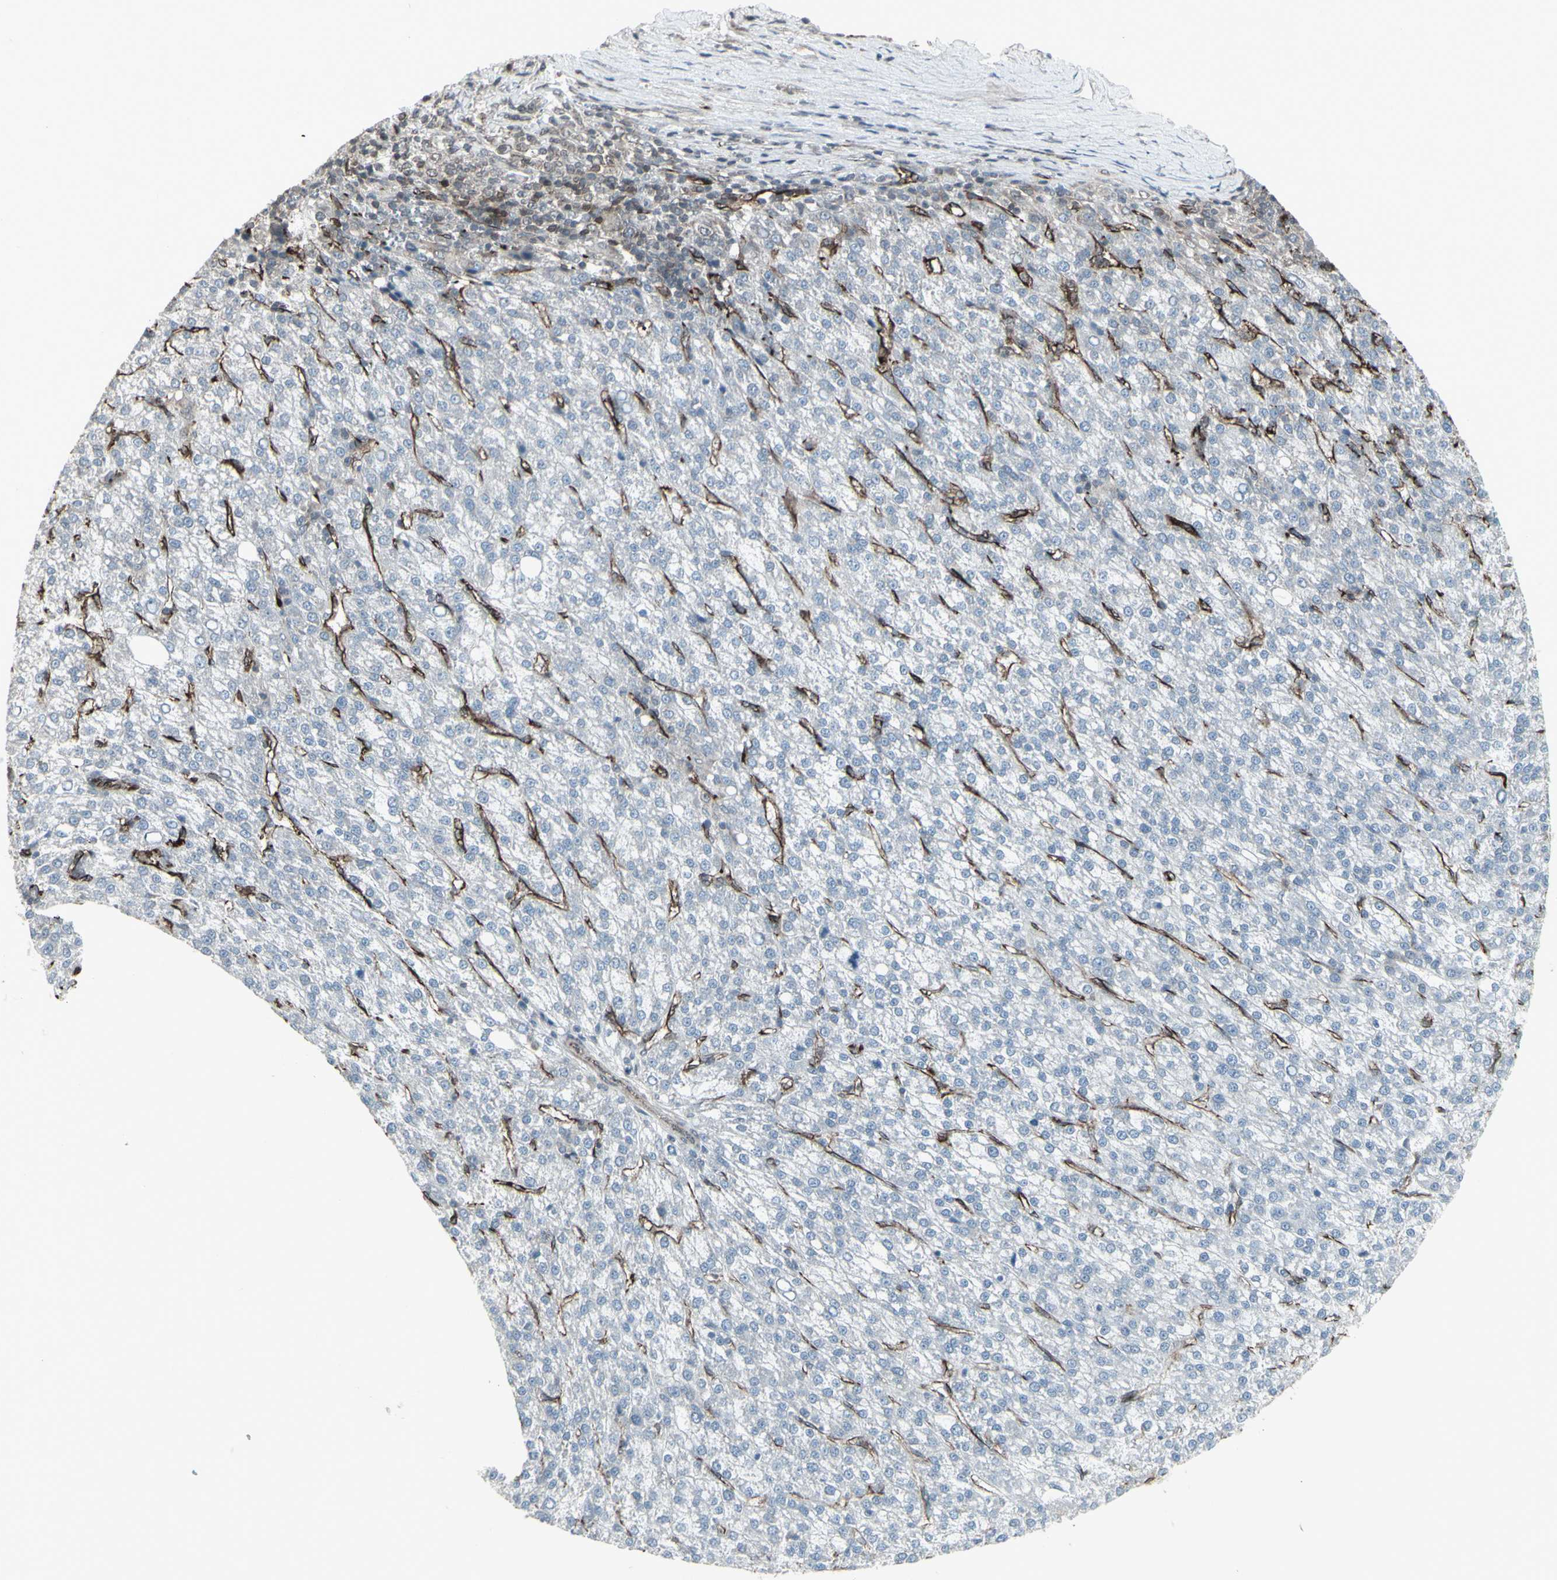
{"staining": {"intensity": "negative", "quantity": "none", "location": "none"}, "tissue": "liver cancer", "cell_type": "Tumor cells", "image_type": "cancer", "snomed": [{"axis": "morphology", "description": "Carcinoma, Hepatocellular, NOS"}, {"axis": "topography", "description": "Liver"}], "caption": "This is an immunohistochemistry (IHC) micrograph of human hepatocellular carcinoma (liver). There is no positivity in tumor cells.", "gene": "DTX3L", "patient": {"sex": "female", "age": 58}}